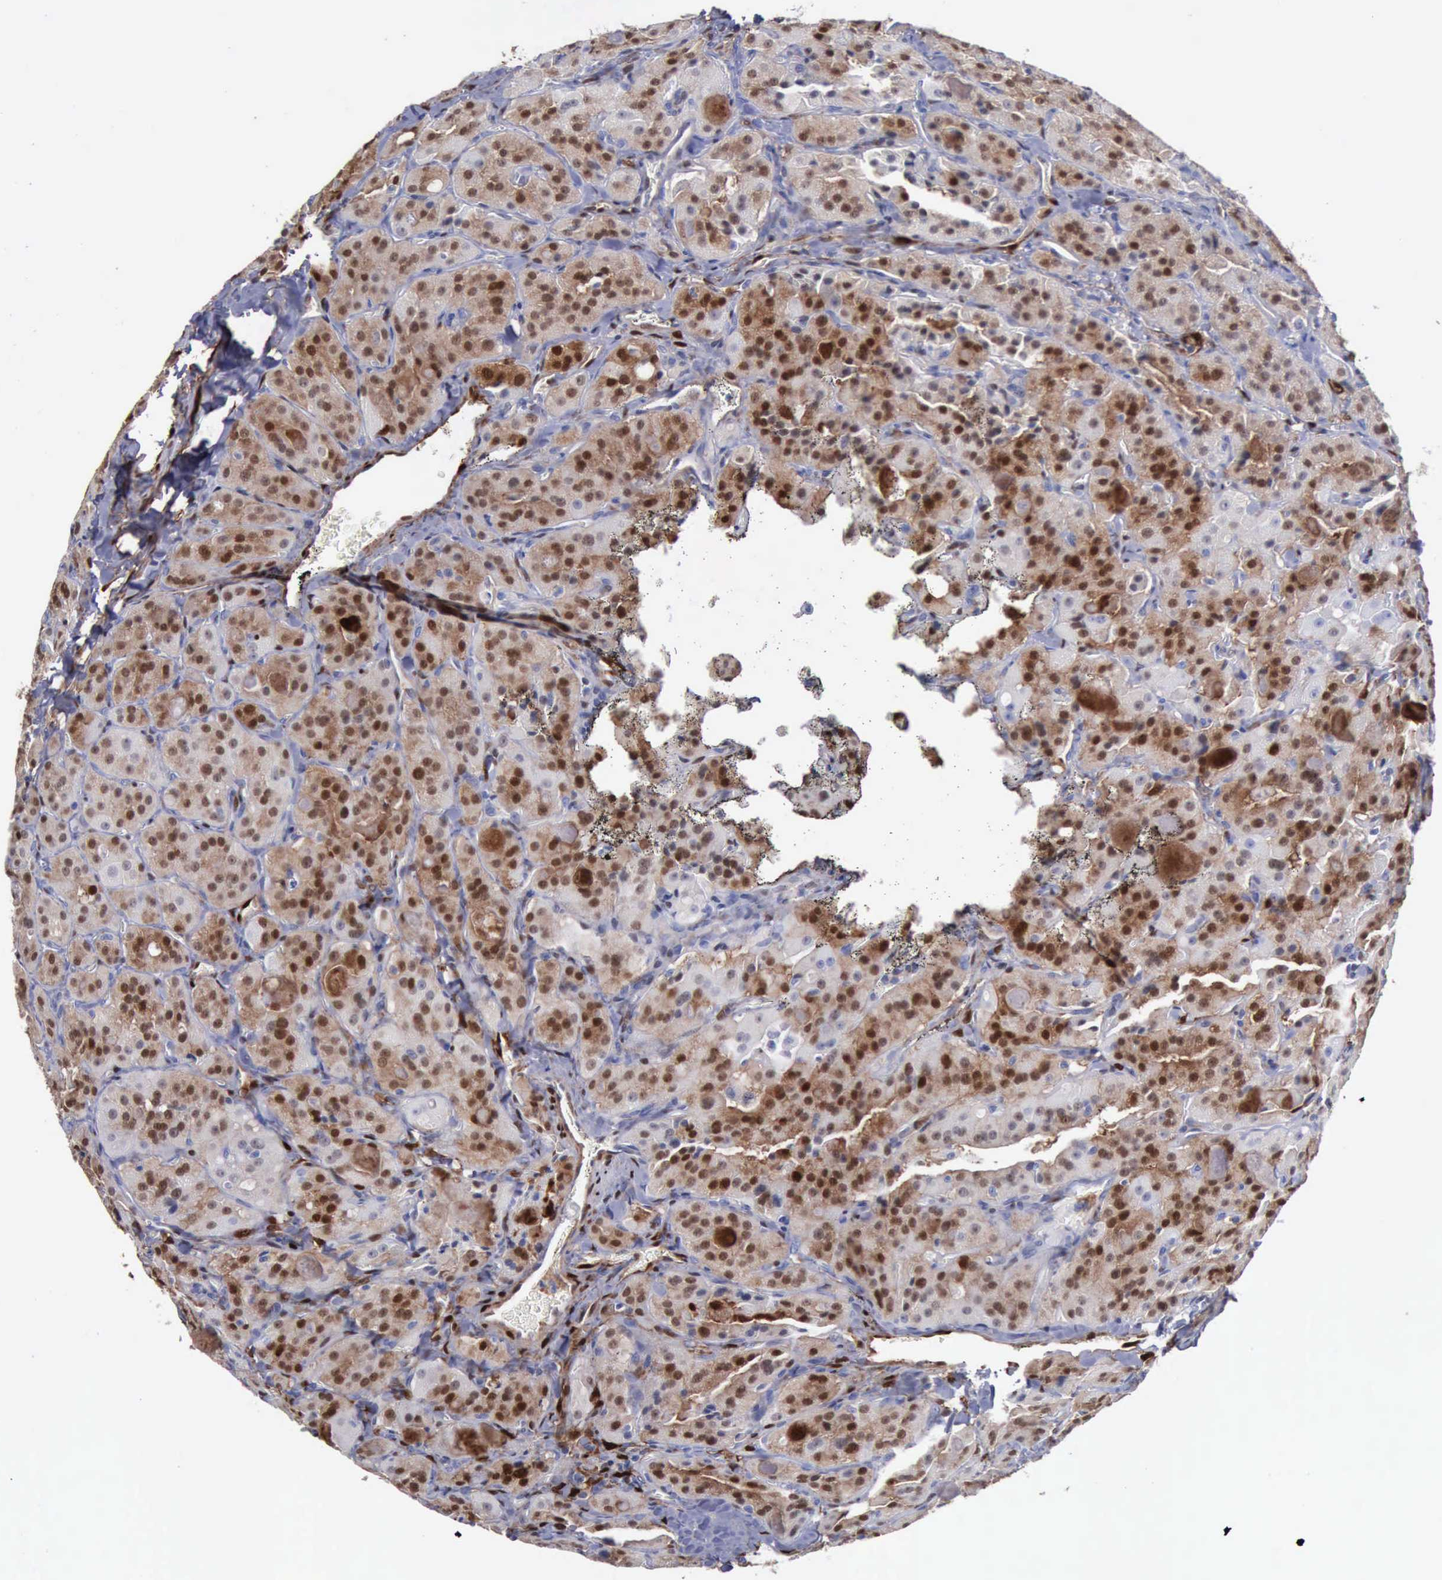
{"staining": {"intensity": "moderate", "quantity": ">75%", "location": "cytoplasmic/membranous,nuclear"}, "tissue": "thyroid cancer", "cell_type": "Tumor cells", "image_type": "cancer", "snomed": [{"axis": "morphology", "description": "Carcinoma, NOS"}, {"axis": "topography", "description": "Thyroid gland"}], "caption": "This is an image of immunohistochemistry (IHC) staining of carcinoma (thyroid), which shows moderate expression in the cytoplasmic/membranous and nuclear of tumor cells.", "gene": "FHL1", "patient": {"sex": "male", "age": 76}}